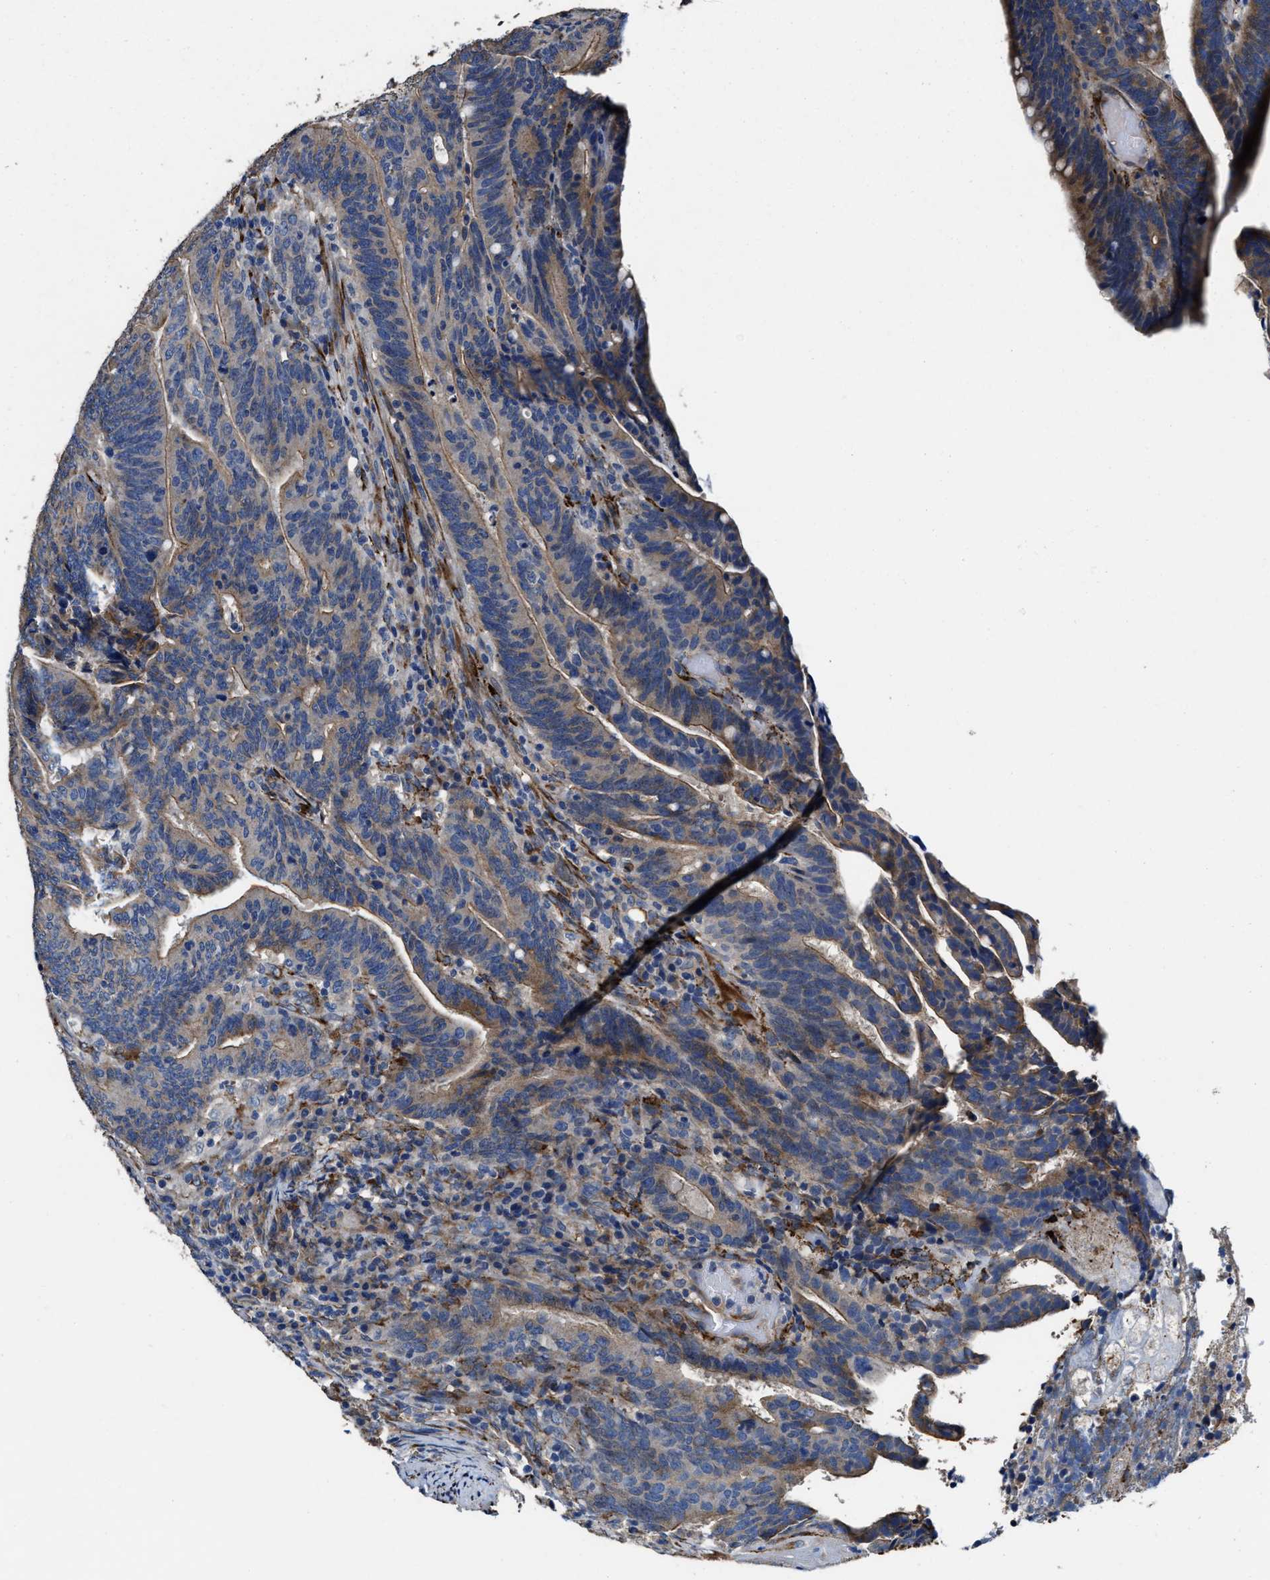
{"staining": {"intensity": "moderate", "quantity": ">75%", "location": "cytoplasmic/membranous"}, "tissue": "colorectal cancer", "cell_type": "Tumor cells", "image_type": "cancer", "snomed": [{"axis": "morphology", "description": "Adenocarcinoma, NOS"}, {"axis": "topography", "description": "Colon"}], "caption": "This is a micrograph of IHC staining of colorectal adenocarcinoma, which shows moderate positivity in the cytoplasmic/membranous of tumor cells.", "gene": "IDNK", "patient": {"sex": "female", "age": 66}}